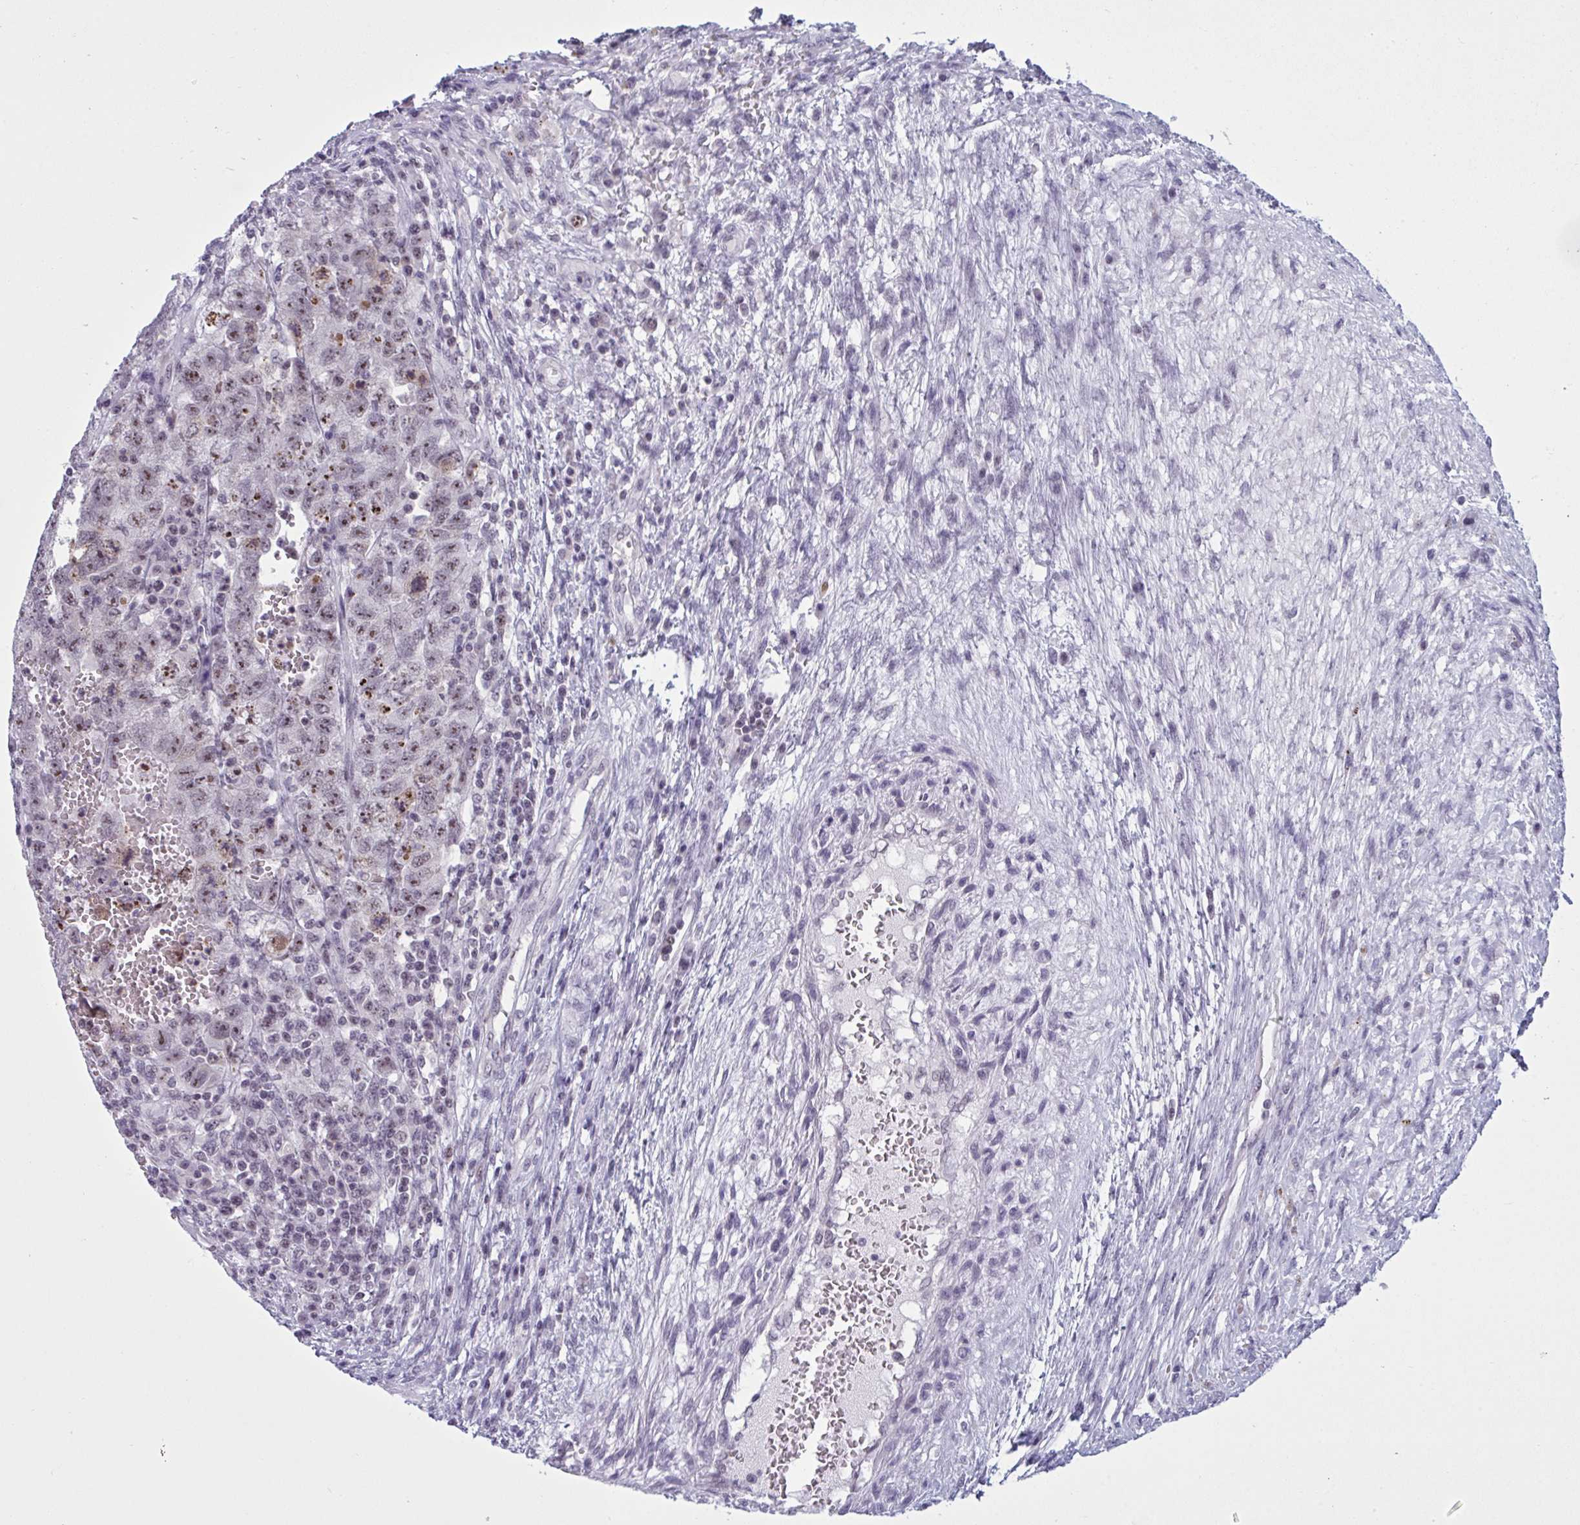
{"staining": {"intensity": "weak", "quantity": ">75%", "location": "nuclear"}, "tissue": "testis cancer", "cell_type": "Tumor cells", "image_type": "cancer", "snomed": [{"axis": "morphology", "description": "Carcinoma, Embryonal, NOS"}, {"axis": "topography", "description": "Testis"}], "caption": "Tumor cells demonstrate low levels of weak nuclear staining in approximately >75% of cells in testis embryonal carcinoma.", "gene": "TGM6", "patient": {"sex": "male", "age": 26}}